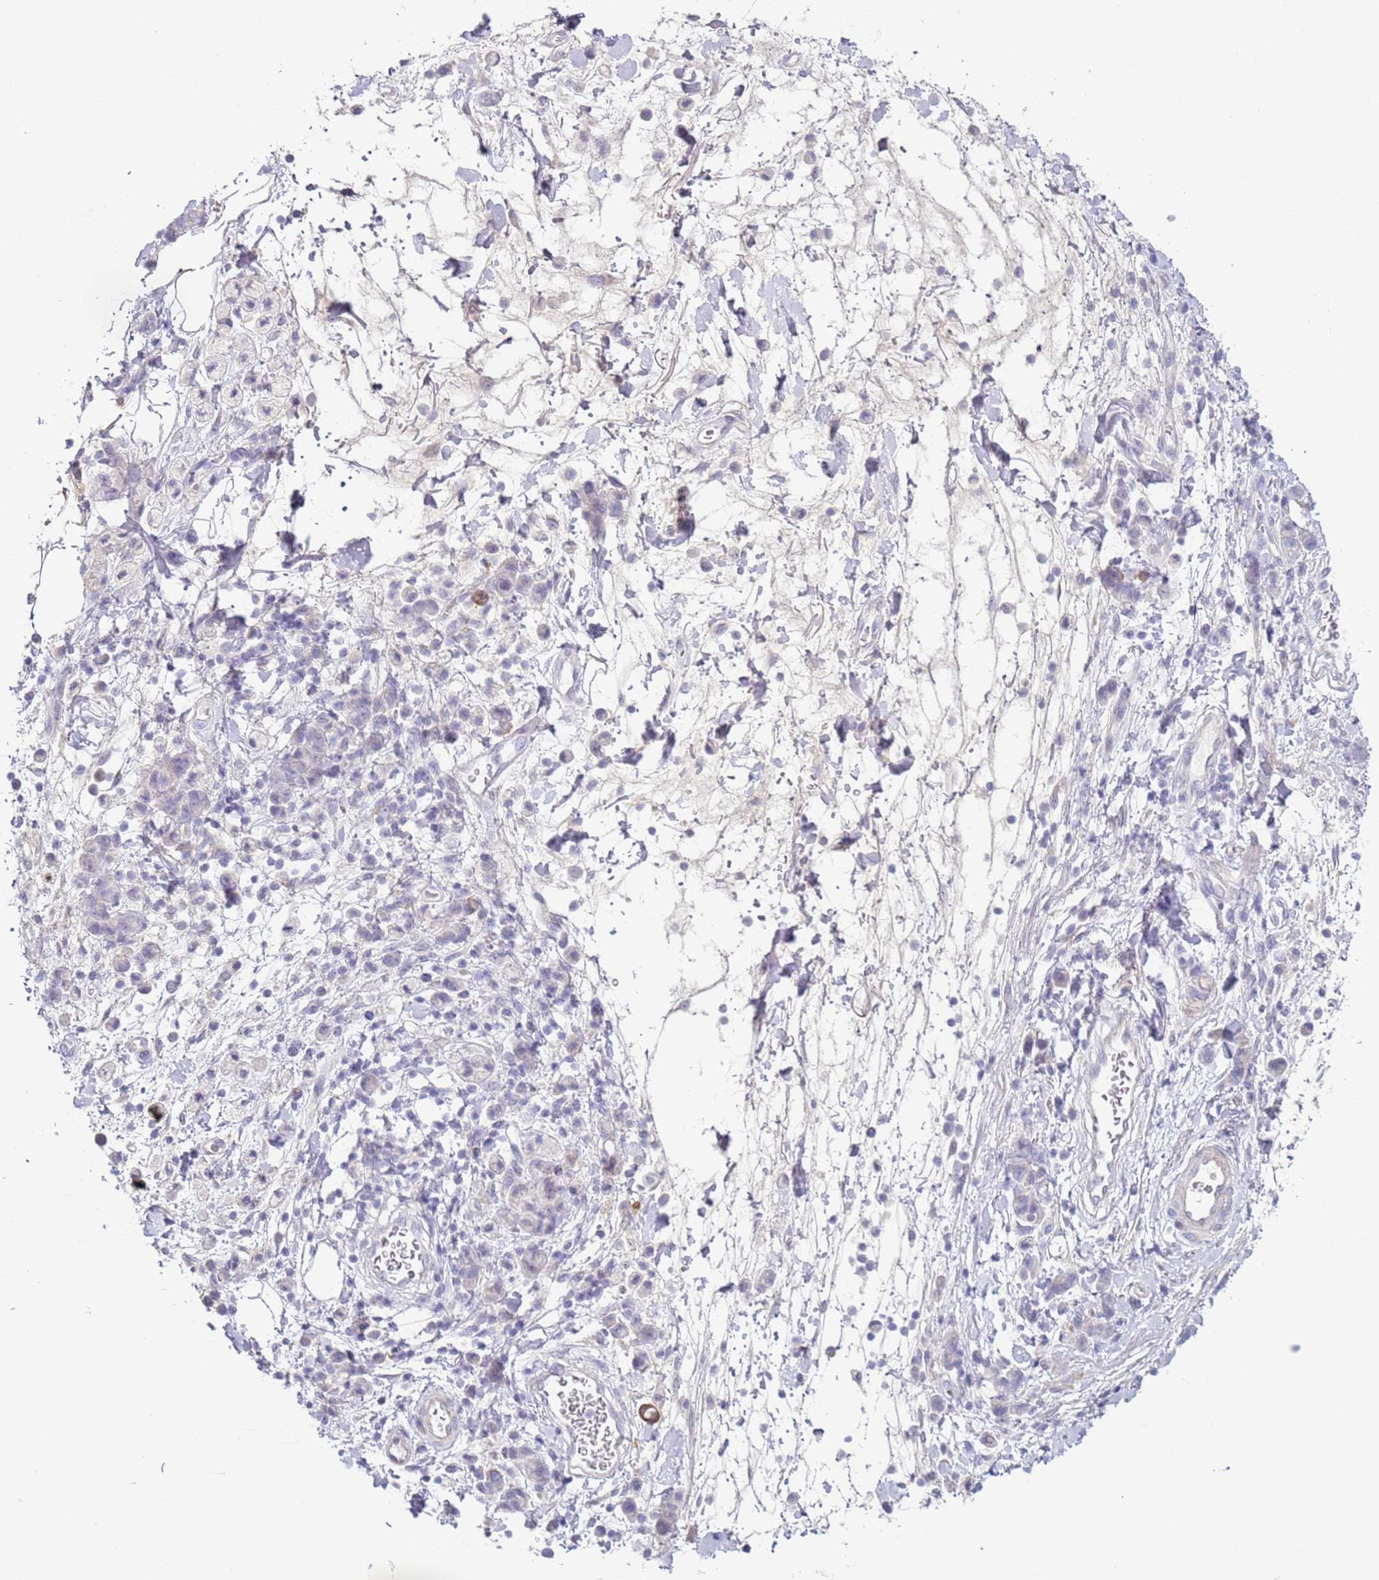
{"staining": {"intensity": "negative", "quantity": "none", "location": "none"}, "tissue": "stomach cancer", "cell_type": "Tumor cells", "image_type": "cancer", "snomed": [{"axis": "morphology", "description": "Adenocarcinoma, NOS"}, {"axis": "topography", "description": "Stomach"}], "caption": "There is no significant positivity in tumor cells of stomach cancer (adenocarcinoma).", "gene": "NPAP1", "patient": {"sex": "male", "age": 77}}